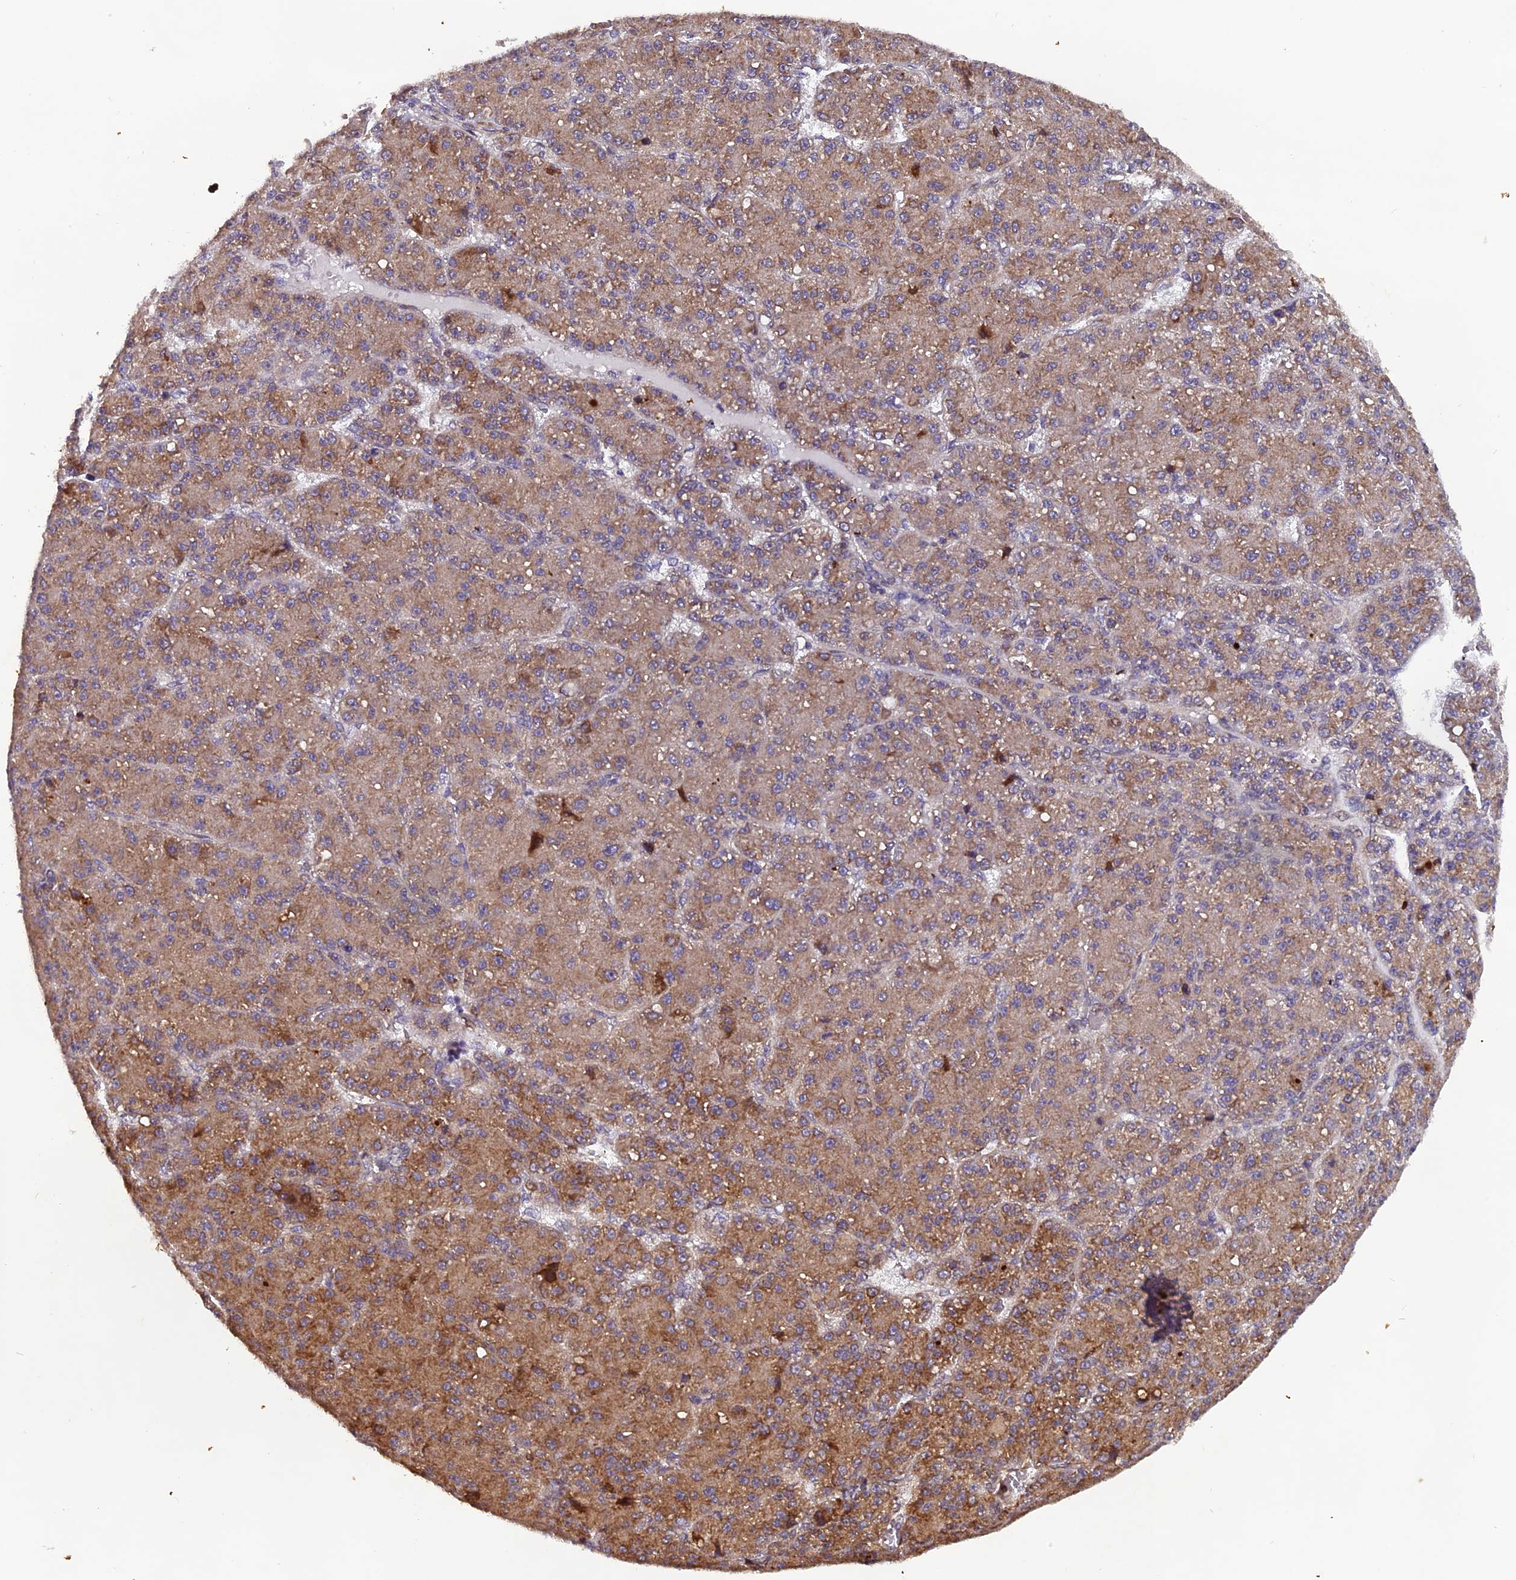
{"staining": {"intensity": "moderate", "quantity": ">75%", "location": "cytoplasmic/membranous"}, "tissue": "liver cancer", "cell_type": "Tumor cells", "image_type": "cancer", "snomed": [{"axis": "morphology", "description": "Carcinoma, Hepatocellular, NOS"}, {"axis": "topography", "description": "Liver"}], "caption": "Hepatocellular carcinoma (liver) stained with IHC displays moderate cytoplasmic/membranous expression in about >75% of tumor cells.", "gene": "RAB28", "patient": {"sex": "male", "age": 67}}